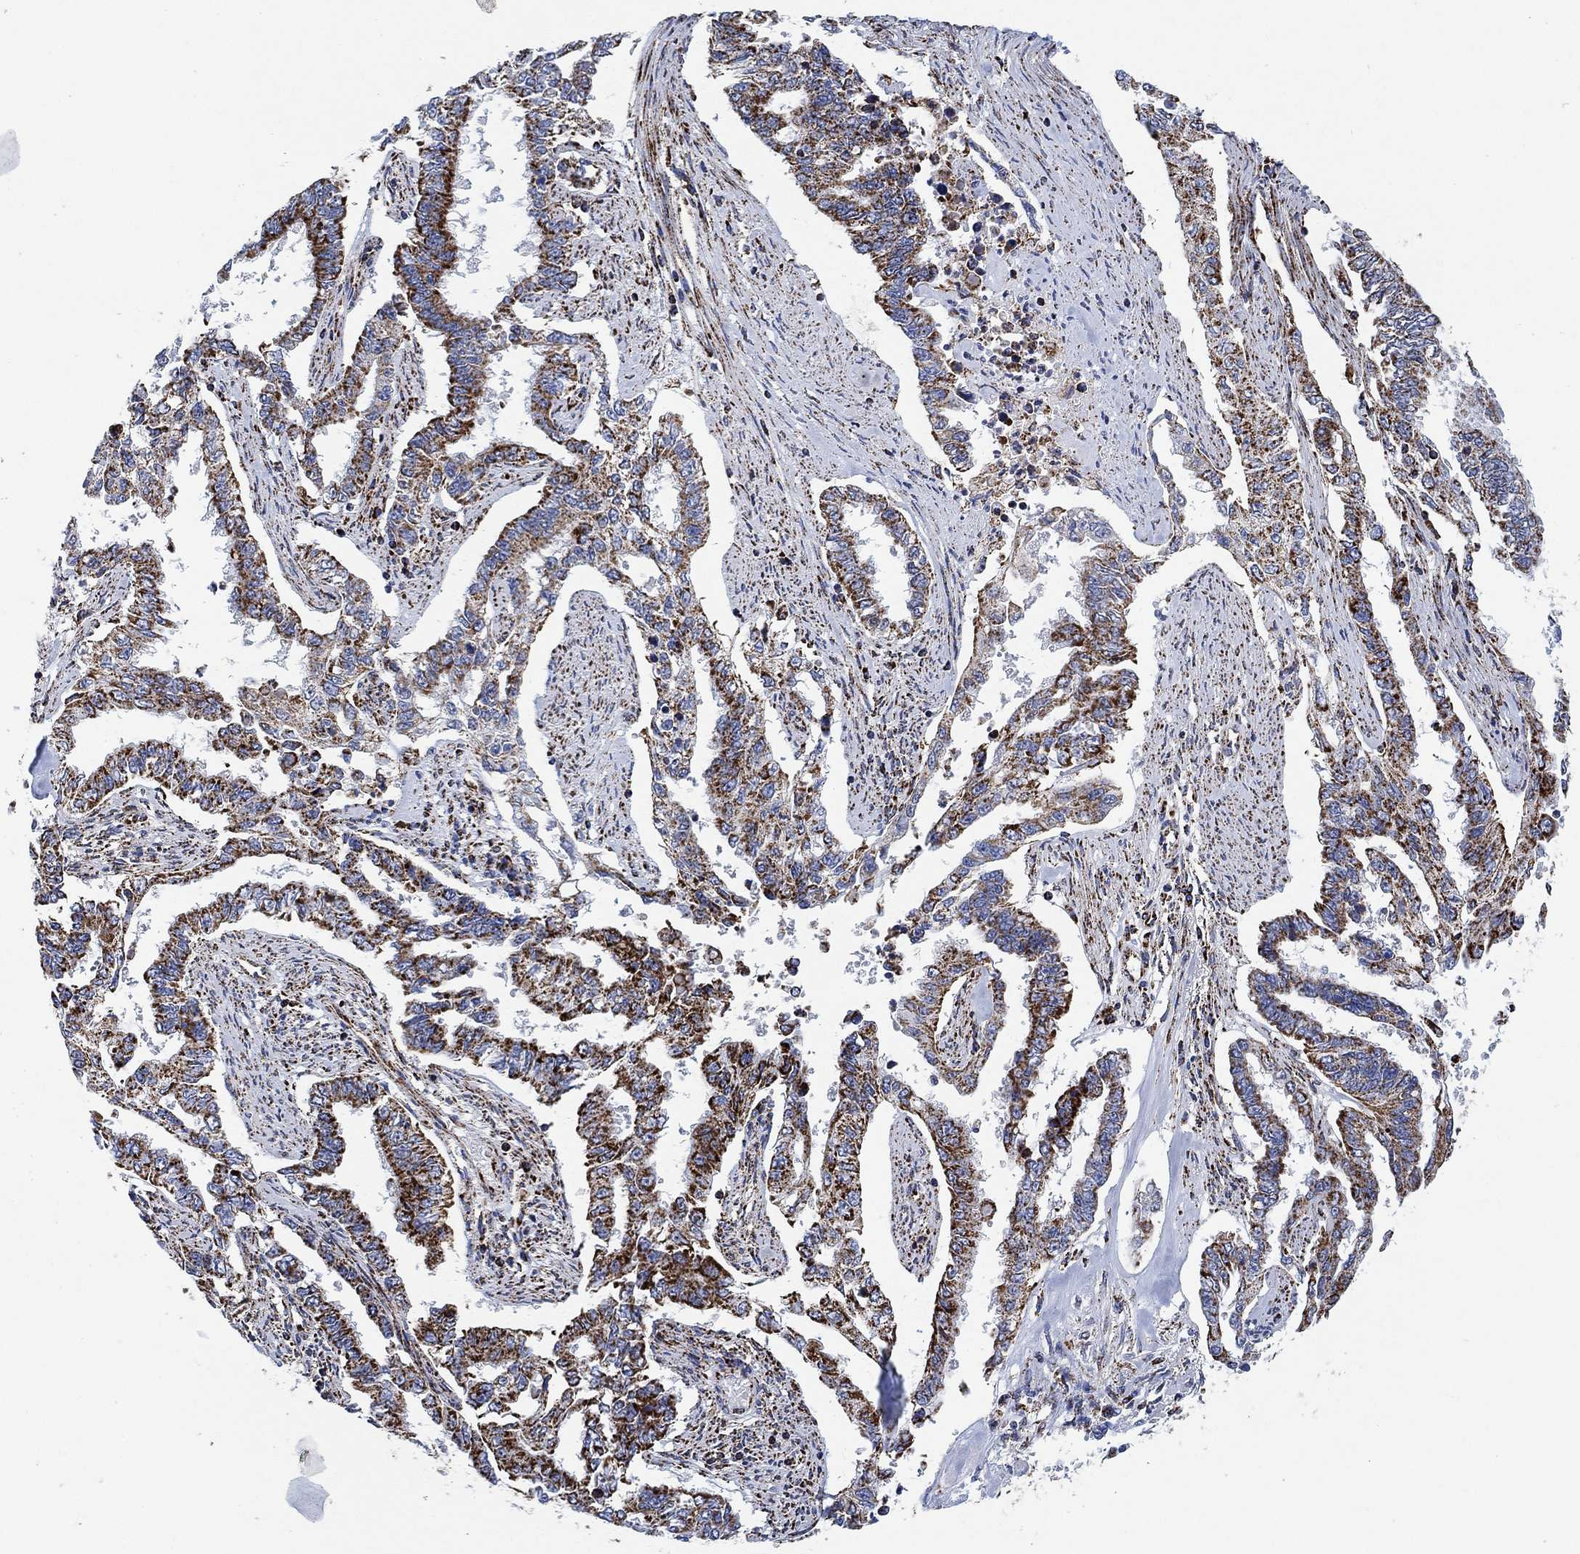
{"staining": {"intensity": "strong", "quantity": "<25%", "location": "cytoplasmic/membranous"}, "tissue": "endometrial cancer", "cell_type": "Tumor cells", "image_type": "cancer", "snomed": [{"axis": "morphology", "description": "Adenocarcinoma, NOS"}, {"axis": "topography", "description": "Uterus"}], "caption": "Endometrial cancer (adenocarcinoma) stained for a protein demonstrates strong cytoplasmic/membranous positivity in tumor cells.", "gene": "NDUFS3", "patient": {"sex": "female", "age": 59}}